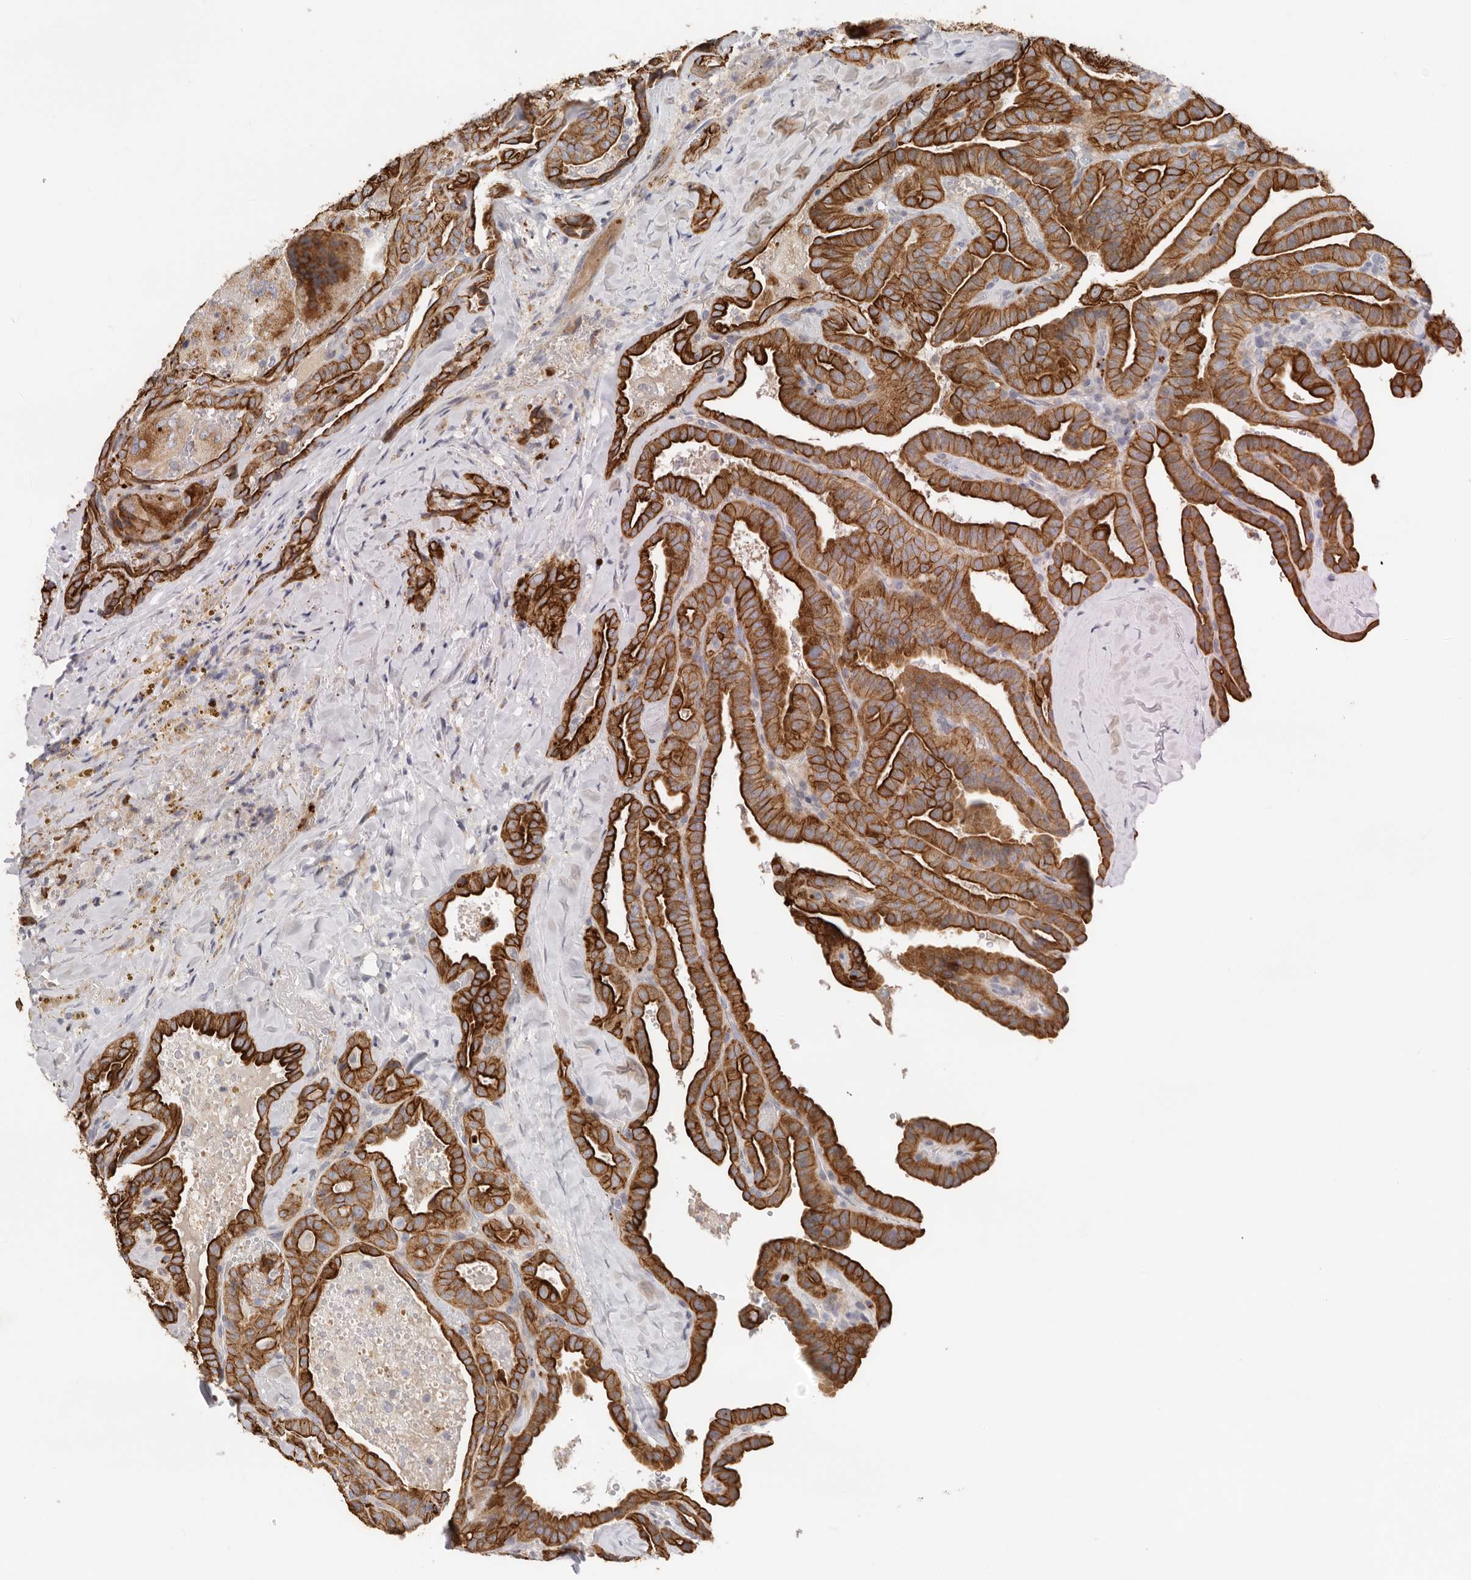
{"staining": {"intensity": "strong", "quantity": ">75%", "location": "cytoplasmic/membranous"}, "tissue": "thyroid cancer", "cell_type": "Tumor cells", "image_type": "cancer", "snomed": [{"axis": "morphology", "description": "Papillary adenocarcinoma, NOS"}, {"axis": "topography", "description": "Thyroid gland"}], "caption": "Human papillary adenocarcinoma (thyroid) stained with a brown dye reveals strong cytoplasmic/membranous positive staining in approximately >75% of tumor cells.", "gene": "USH1C", "patient": {"sex": "male", "age": 77}}